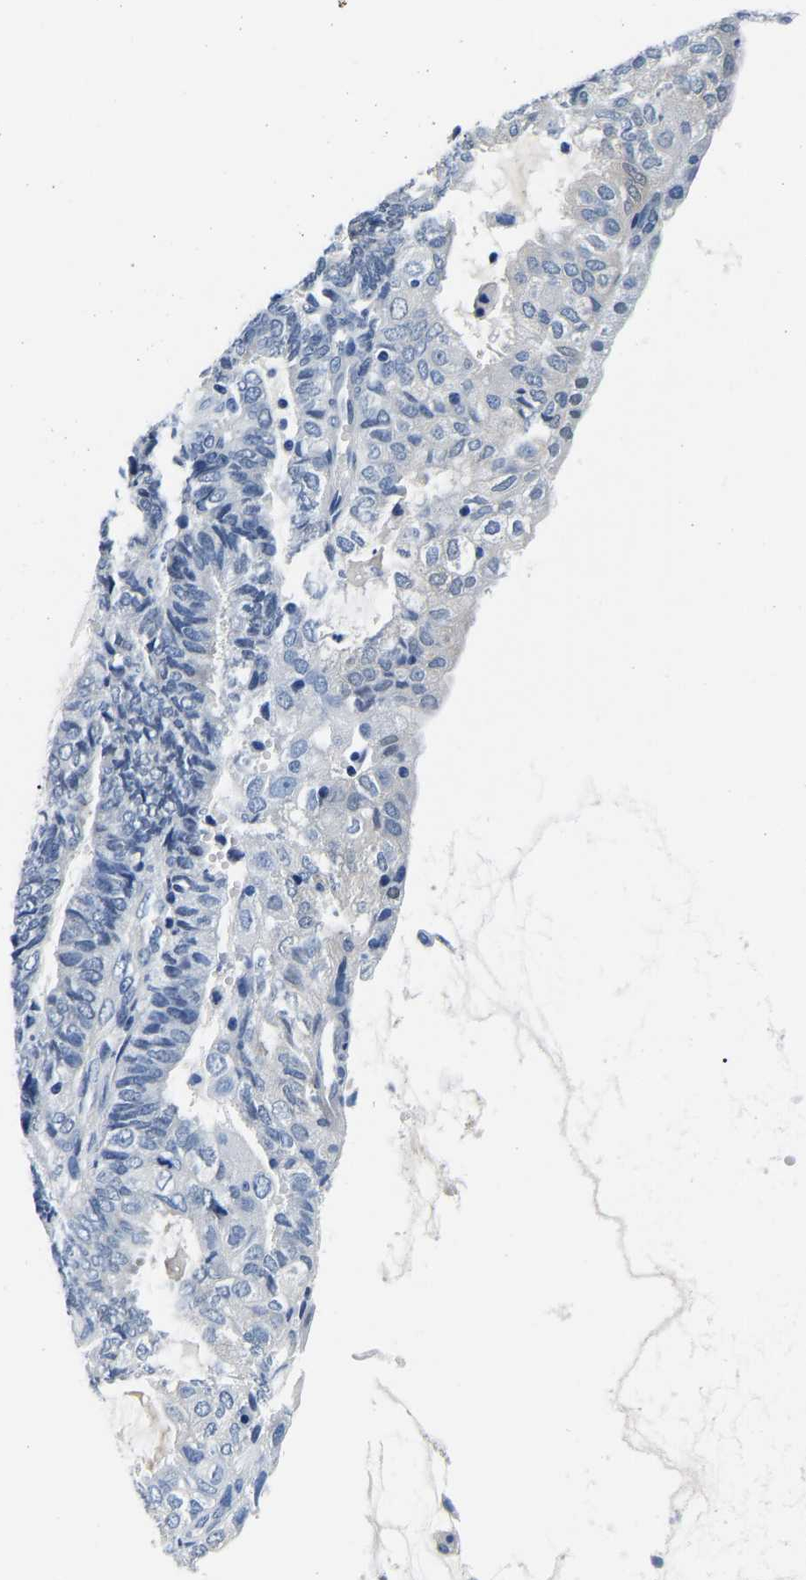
{"staining": {"intensity": "negative", "quantity": "none", "location": "none"}, "tissue": "endometrial cancer", "cell_type": "Tumor cells", "image_type": "cancer", "snomed": [{"axis": "morphology", "description": "Adenocarcinoma, NOS"}, {"axis": "topography", "description": "Endometrium"}], "caption": "A micrograph of endometrial adenocarcinoma stained for a protein demonstrates no brown staining in tumor cells.", "gene": "ACO1", "patient": {"sex": "female", "age": 81}}